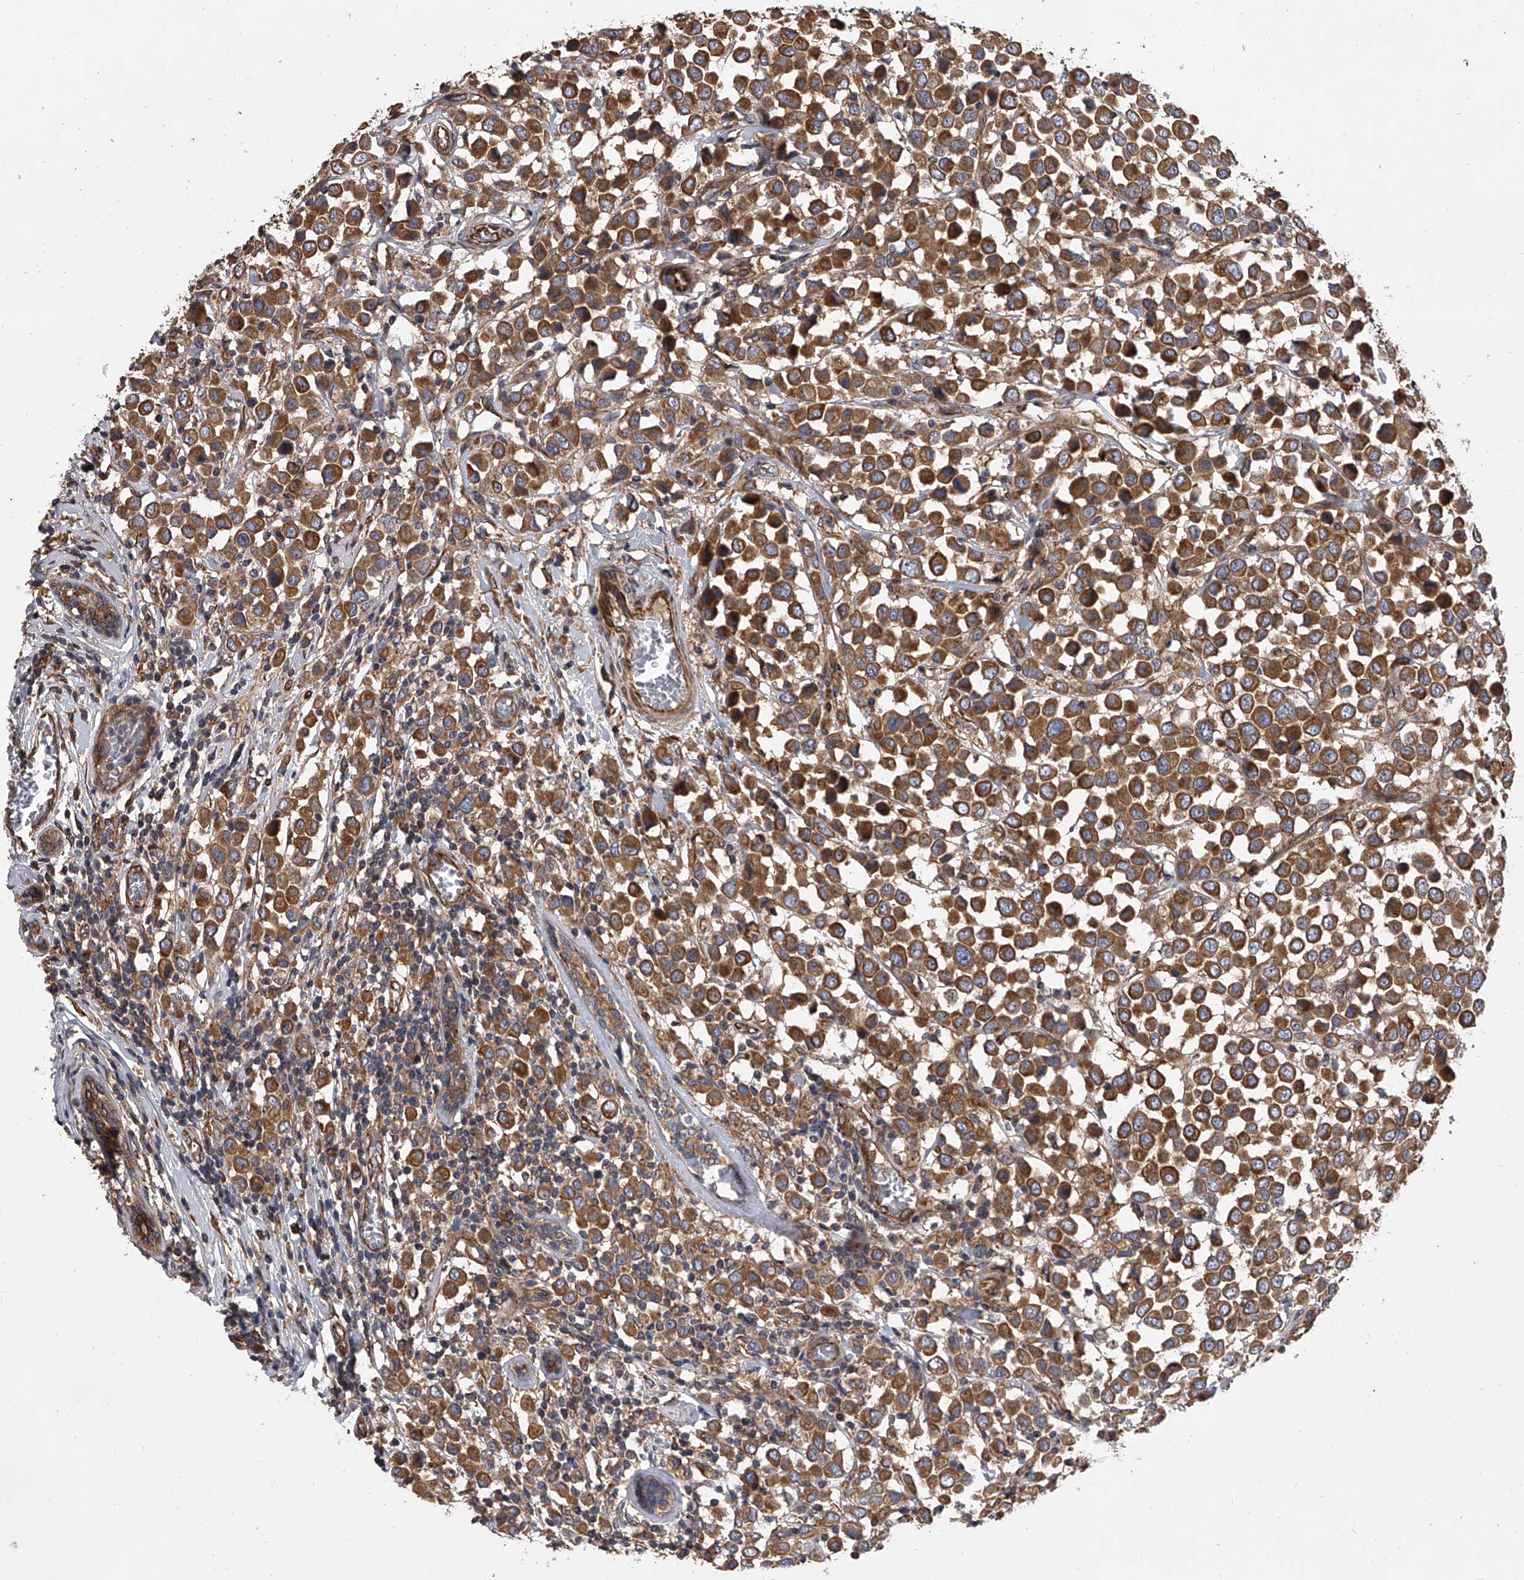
{"staining": {"intensity": "moderate", "quantity": ">75%", "location": "cytoplasmic/membranous"}, "tissue": "breast cancer", "cell_type": "Tumor cells", "image_type": "cancer", "snomed": [{"axis": "morphology", "description": "Duct carcinoma"}, {"axis": "topography", "description": "Breast"}], "caption": "Invasive ductal carcinoma (breast) tissue demonstrates moderate cytoplasmic/membranous positivity in approximately >75% of tumor cells (Stains: DAB (3,3'-diaminobenzidine) in brown, nuclei in blue, Microscopy: brightfield microscopy at high magnification).", "gene": "EXOC4", "patient": {"sex": "female", "age": 61}}